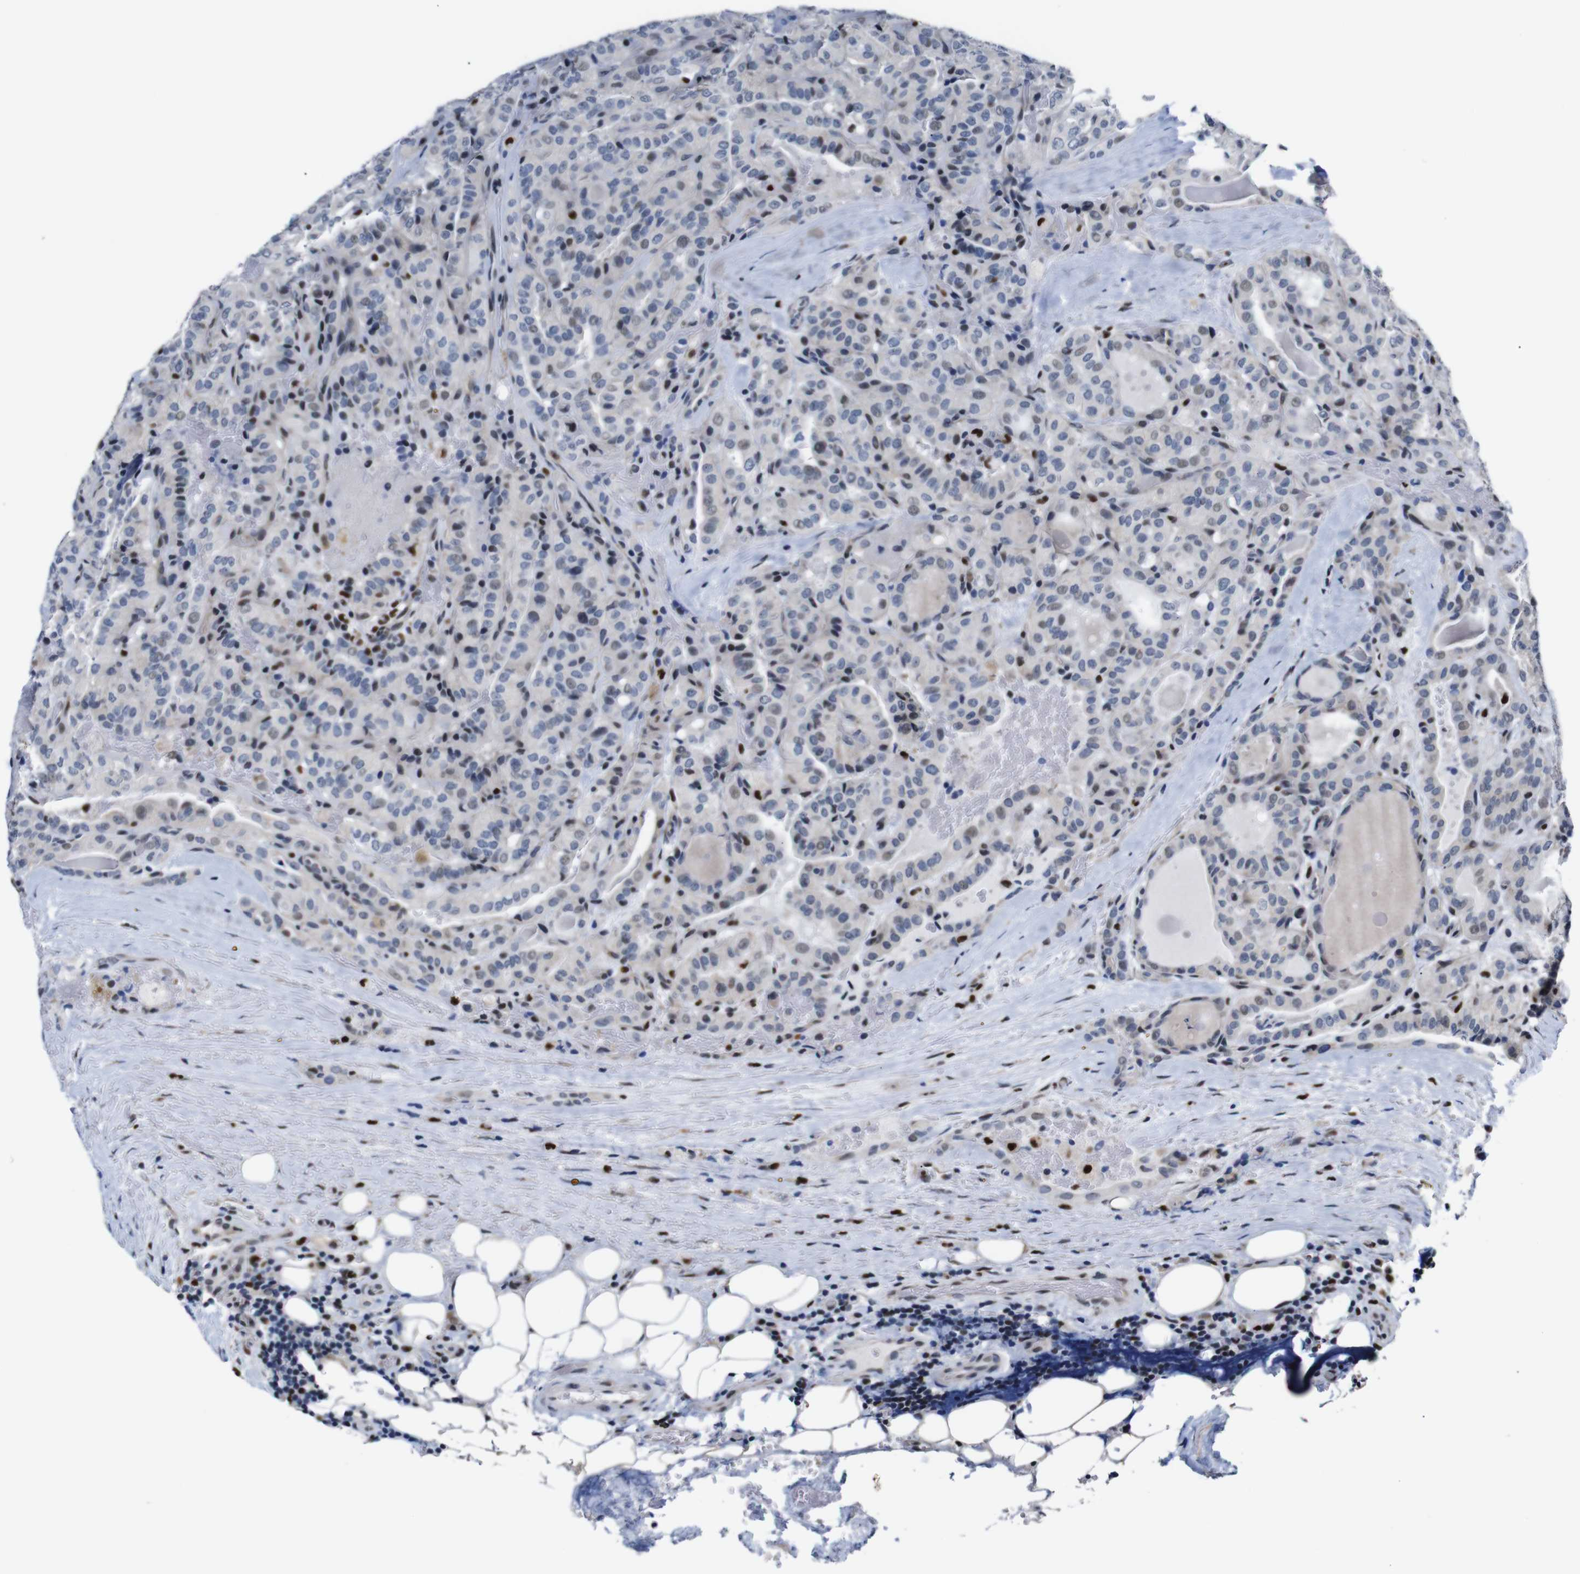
{"staining": {"intensity": "weak", "quantity": "<25%", "location": "nuclear"}, "tissue": "head and neck cancer", "cell_type": "Tumor cells", "image_type": "cancer", "snomed": [{"axis": "morphology", "description": "Squamous cell carcinoma, NOS"}, {"axis": "topography", "description": "Oral tissue"}, {"axis": "topography", "description": "Head-Neck"}], "caption": "This is an immunohistochemistry (IHC) micrograph of head and neck cancer. There is no staining in tumor cells.", "gene": "GATA6", "patient": {"sex": "female", "age": 50}}